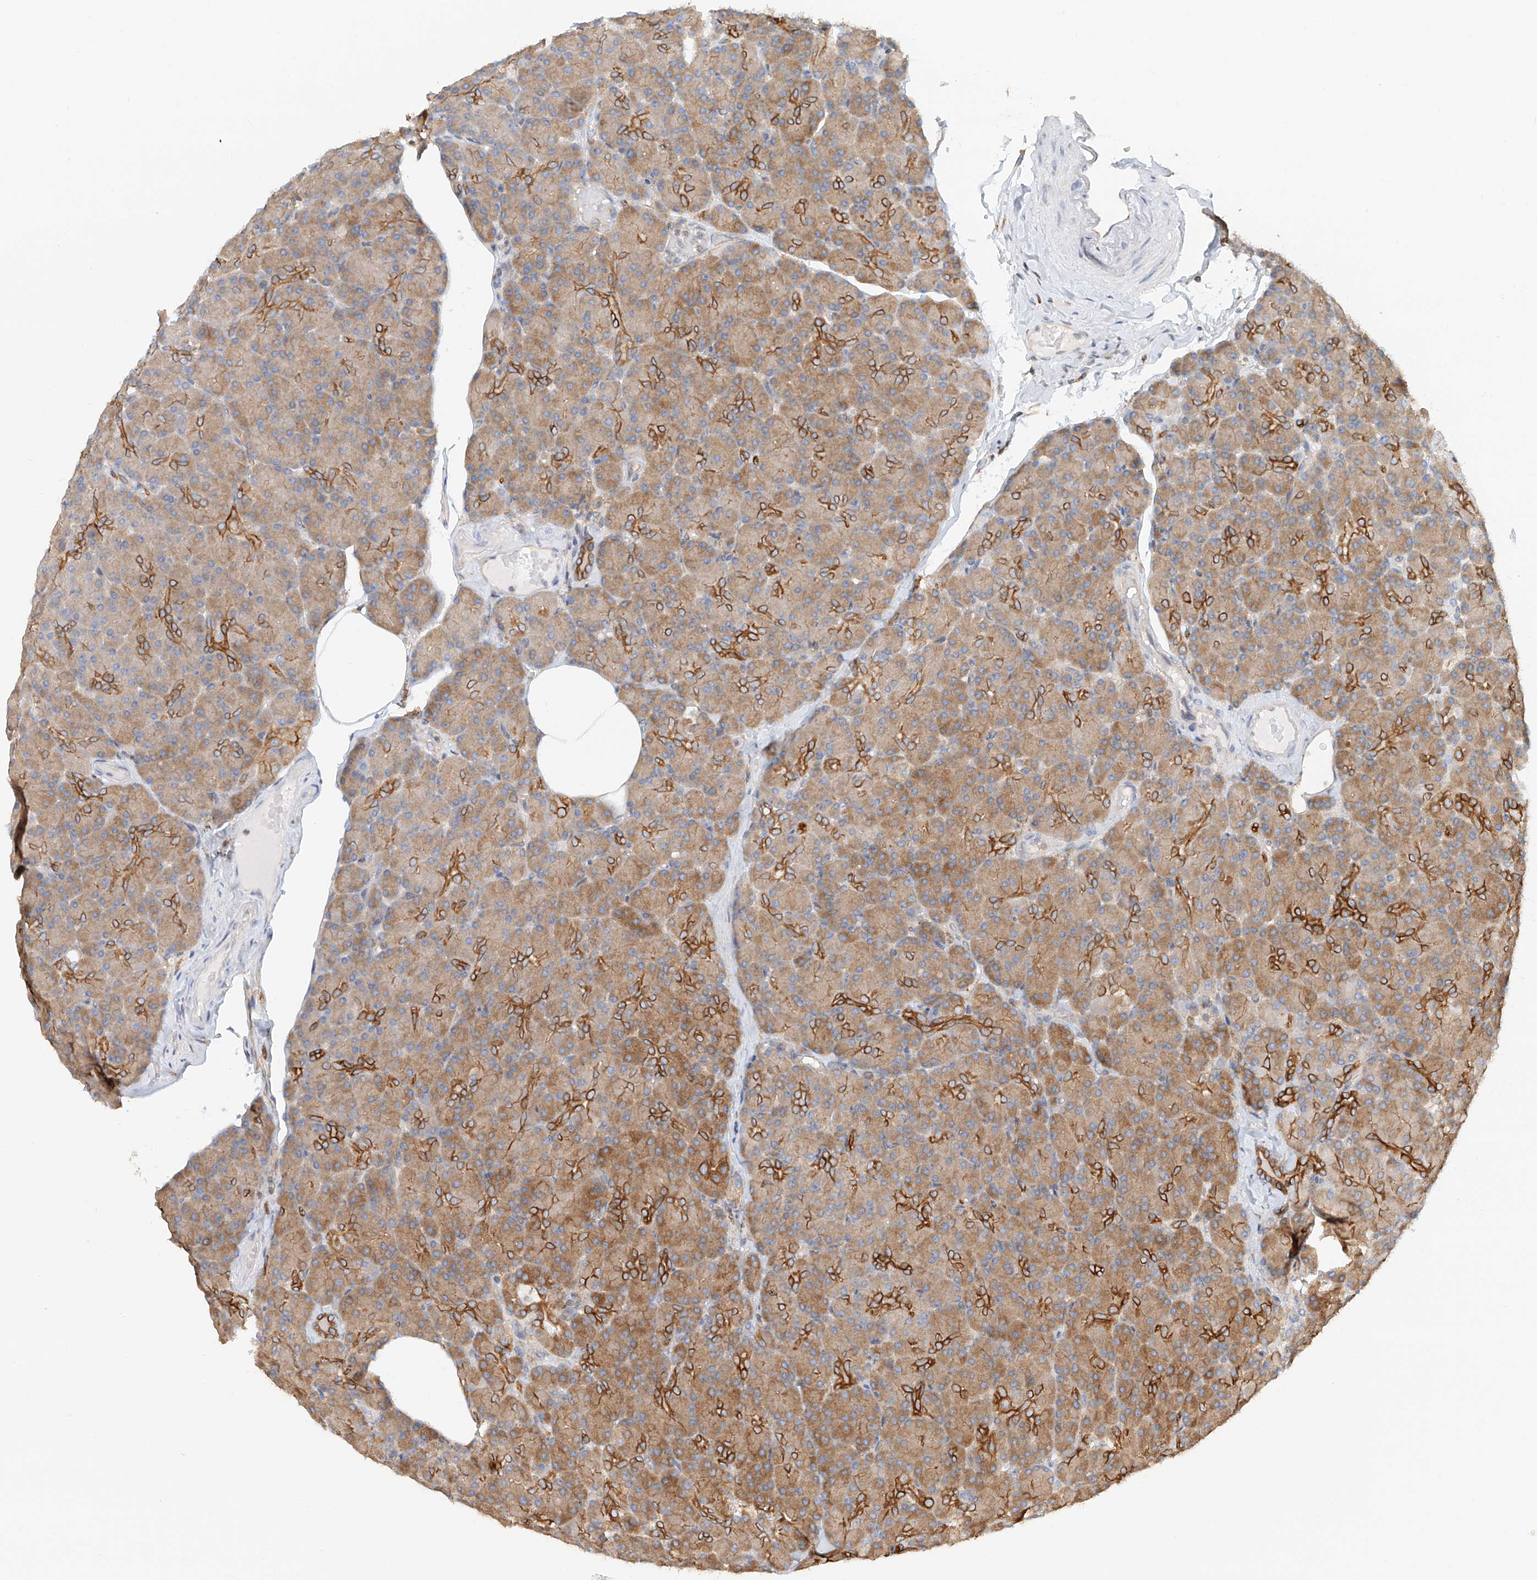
{"staining": {"intensity": "strong", "quantity": ">75%", "location": "cytoplasmic/membranous"}, "tissue": "pancreas", "cell_type": "Exocrine glandular cells", "image_type": "normal", "snomed": [{"axis": "morphology", "description": "Normal tissue, NOS"}, {"axis": "topography", "description": "Pancreas"}], "caption": "Brown immunohistochemical staining in unremarkable pancreas exhibits strong cytoplasmic/membranous positivity in about >75% of exocrine glandular cells. (DAB IHC, brown staining for protein, blue staining for nuclei).", "gene": "DHRS7", "patient": {"sex": "female", "age": 43}}